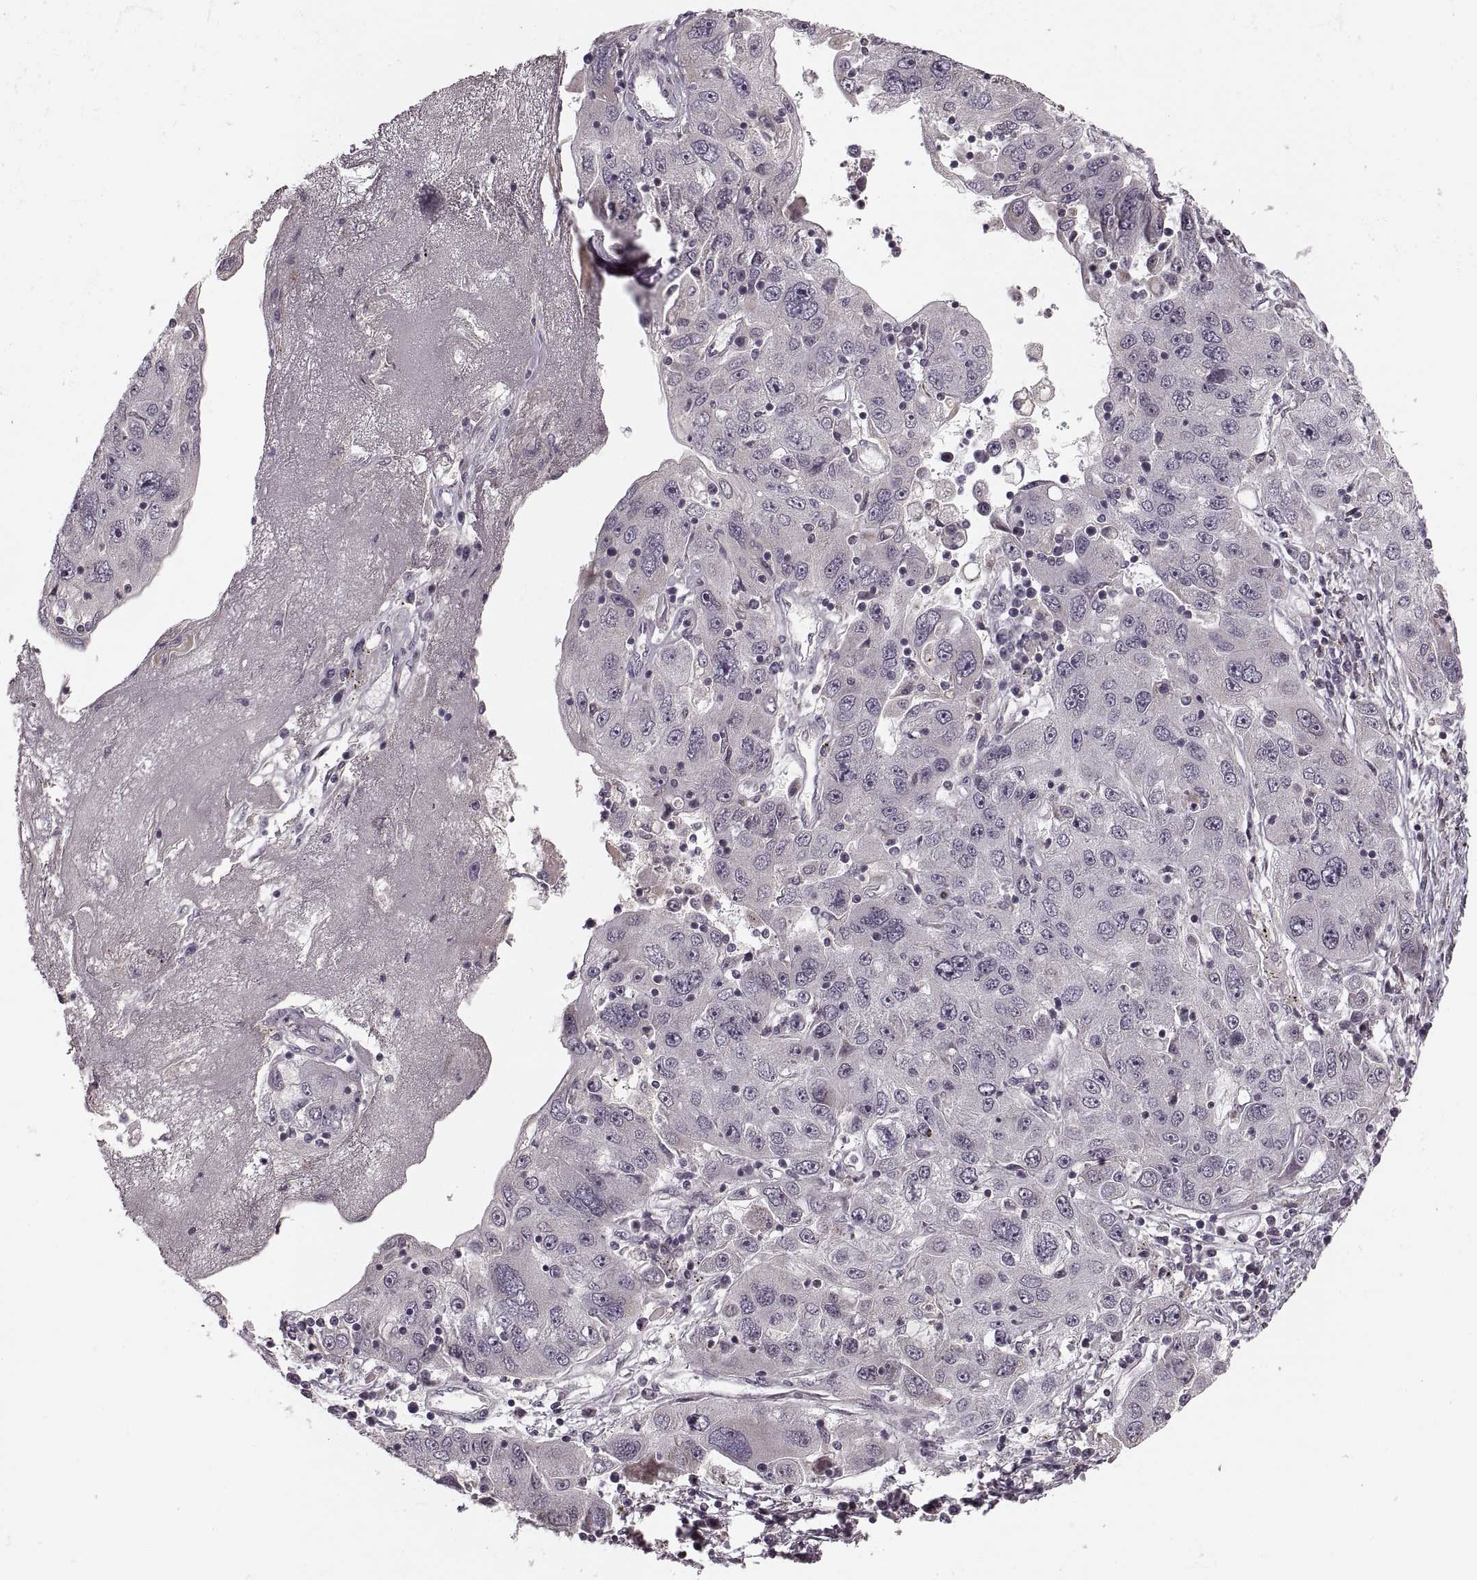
{"staining": {"intensity": "negative", "quantity": "none", "location": "none"}, "tissue": "stomach cancer", "cell_type": "Tumor cells", "image_type": "cancer", "snomed": [{"axis": "morphology", "description": "Adenocarcinoma, NOS"}, {"axis": "topography", "description": "Stomach"}], "caption": "DAB immunohistochemical staining of stomach cancer exhibits no significant positivity in tumor cells.", "gene": "ASIC3", "patient": {"sex": "male", "age": 56}}